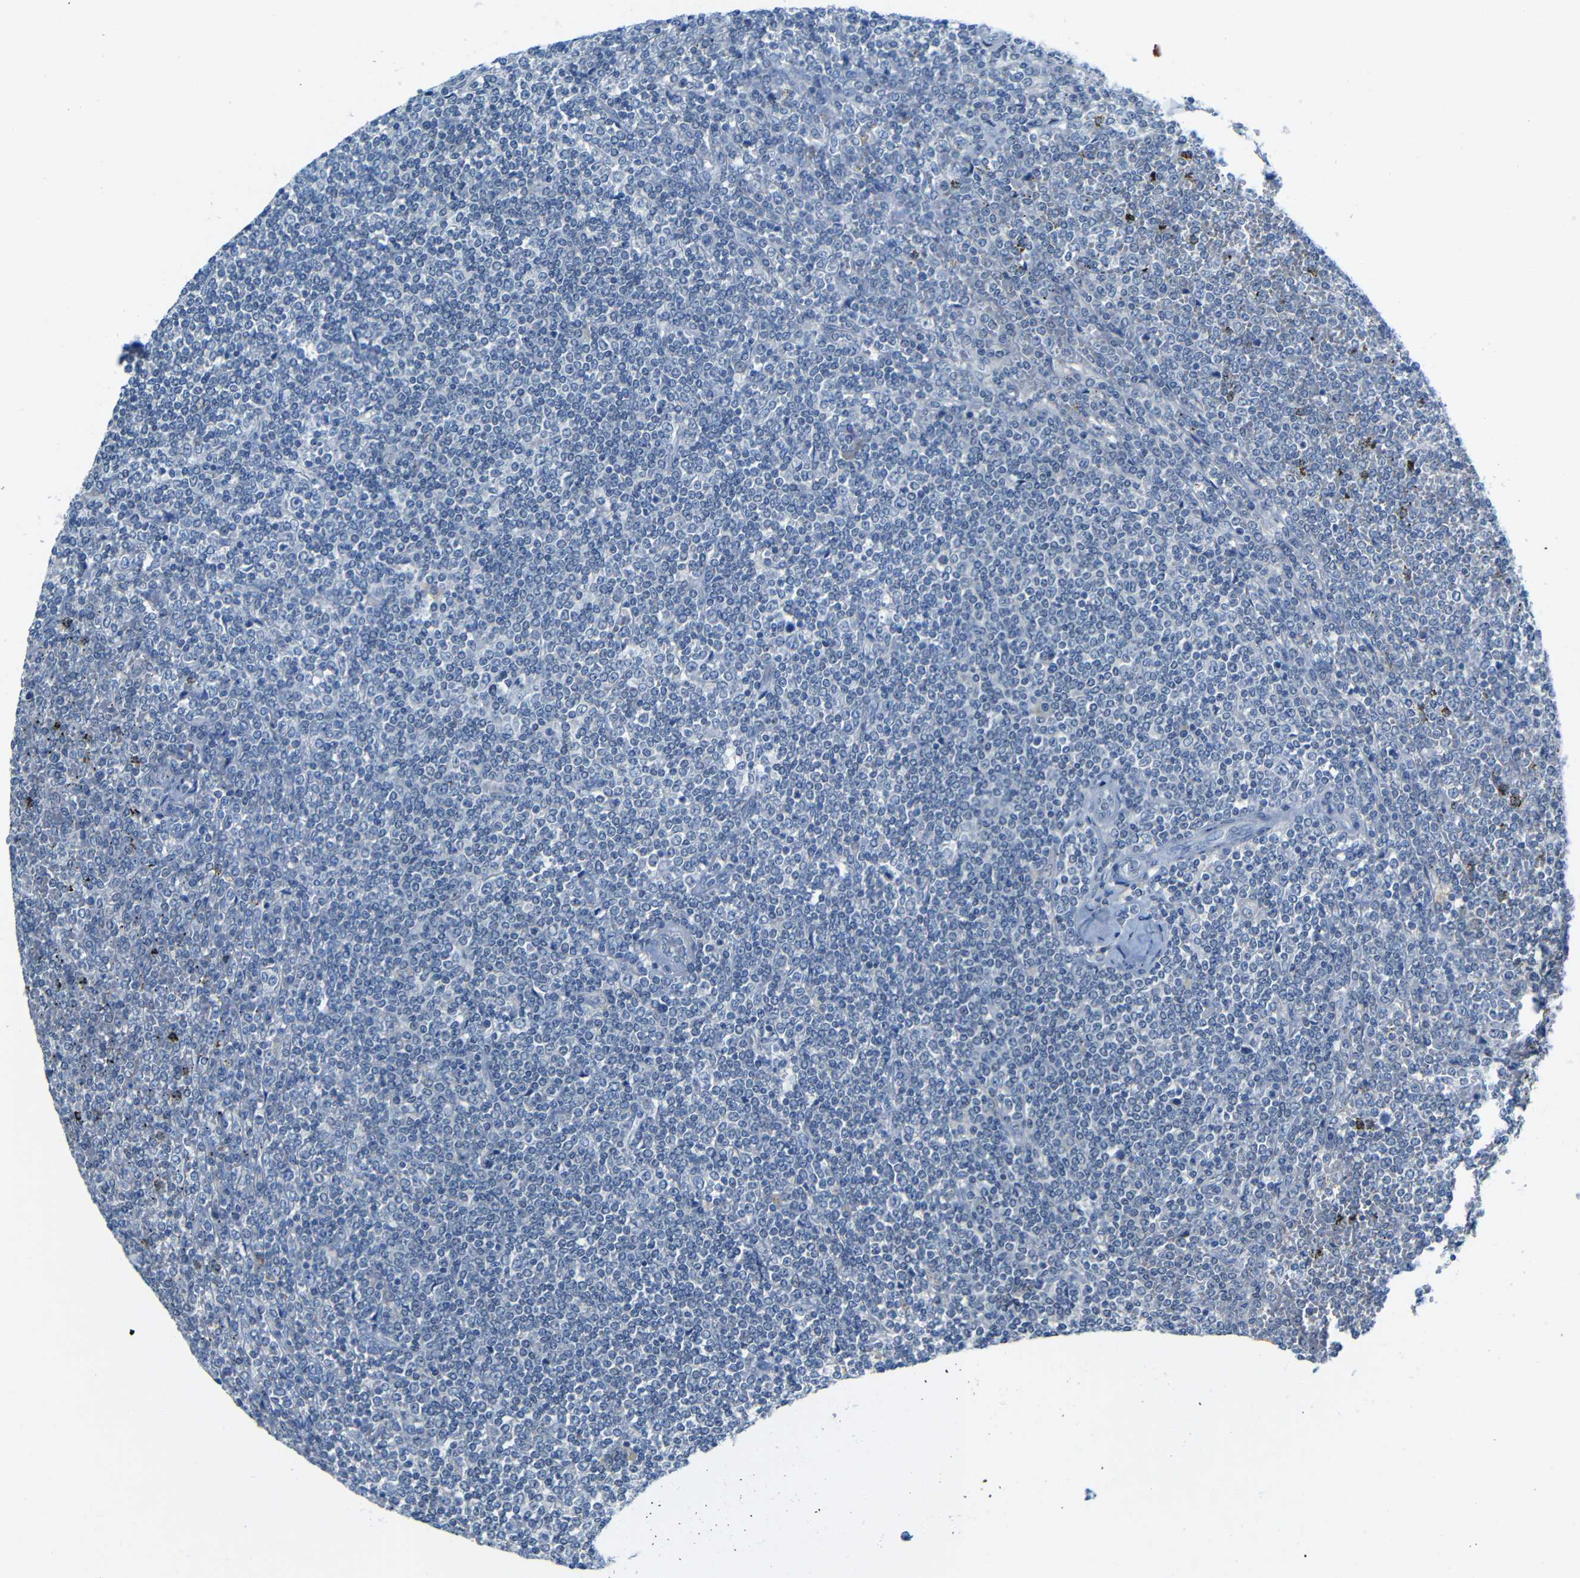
{"staining": {"intensity": "negative", "quantity": "none", "location": "none"}, "tissue": "lymphoma", "cell_type": "Tumor cells", "image_type": "cancer", "snomed": [{"axis": "morphology", "description": "Malignant lymphoma, non-Hodgkin's type, Low grade"}, {"axis": "topography", "description": "Spleen"}], "caption": "Immunohistochemistry of lymphoma exhibits no positivity in tumor cells.", "gene": "NEGR1", "patient": {"sex": "female", "age": 19}}